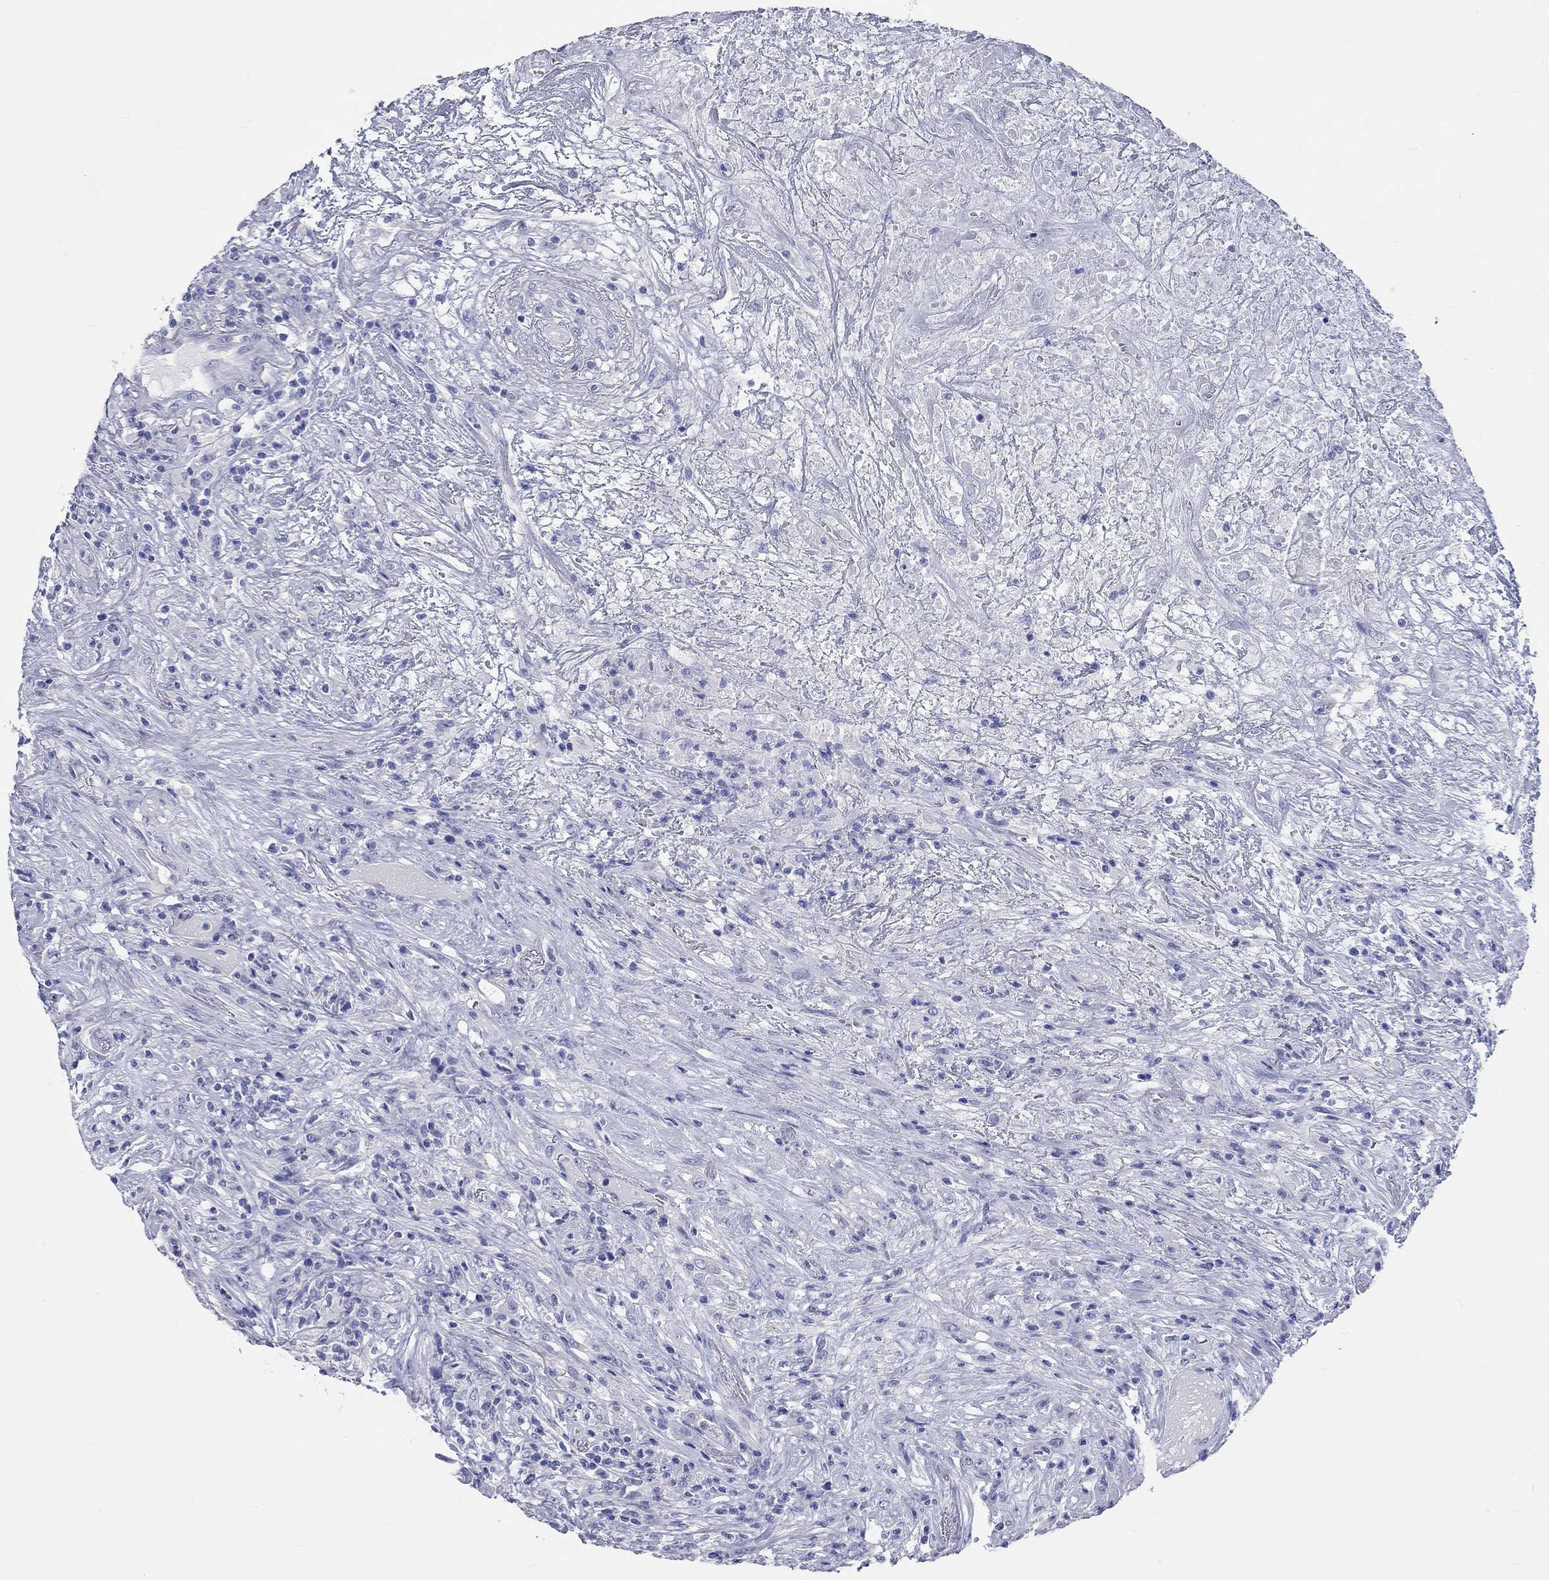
{"staining": {"intensity": "negative", "quantity": "none", "location": "none"}, "tissue": "lymphoma", "cell_type": "Tumor cells", "image_type": "cancer", "snomed": [{"axis": "morphology", "description": "Malignant lymphoma, non-Hodgkin's type, High grade"}, {"axis": "topography", "description": "Lung"}], "caption": "This is an IHC photomicrograph of human malignant lymphoma, non-Hodgkin's type (high-grade). There is no staining in tumor cells.", "gene": "SPATA9", "patient": {"sex": "male", "age": 79}}